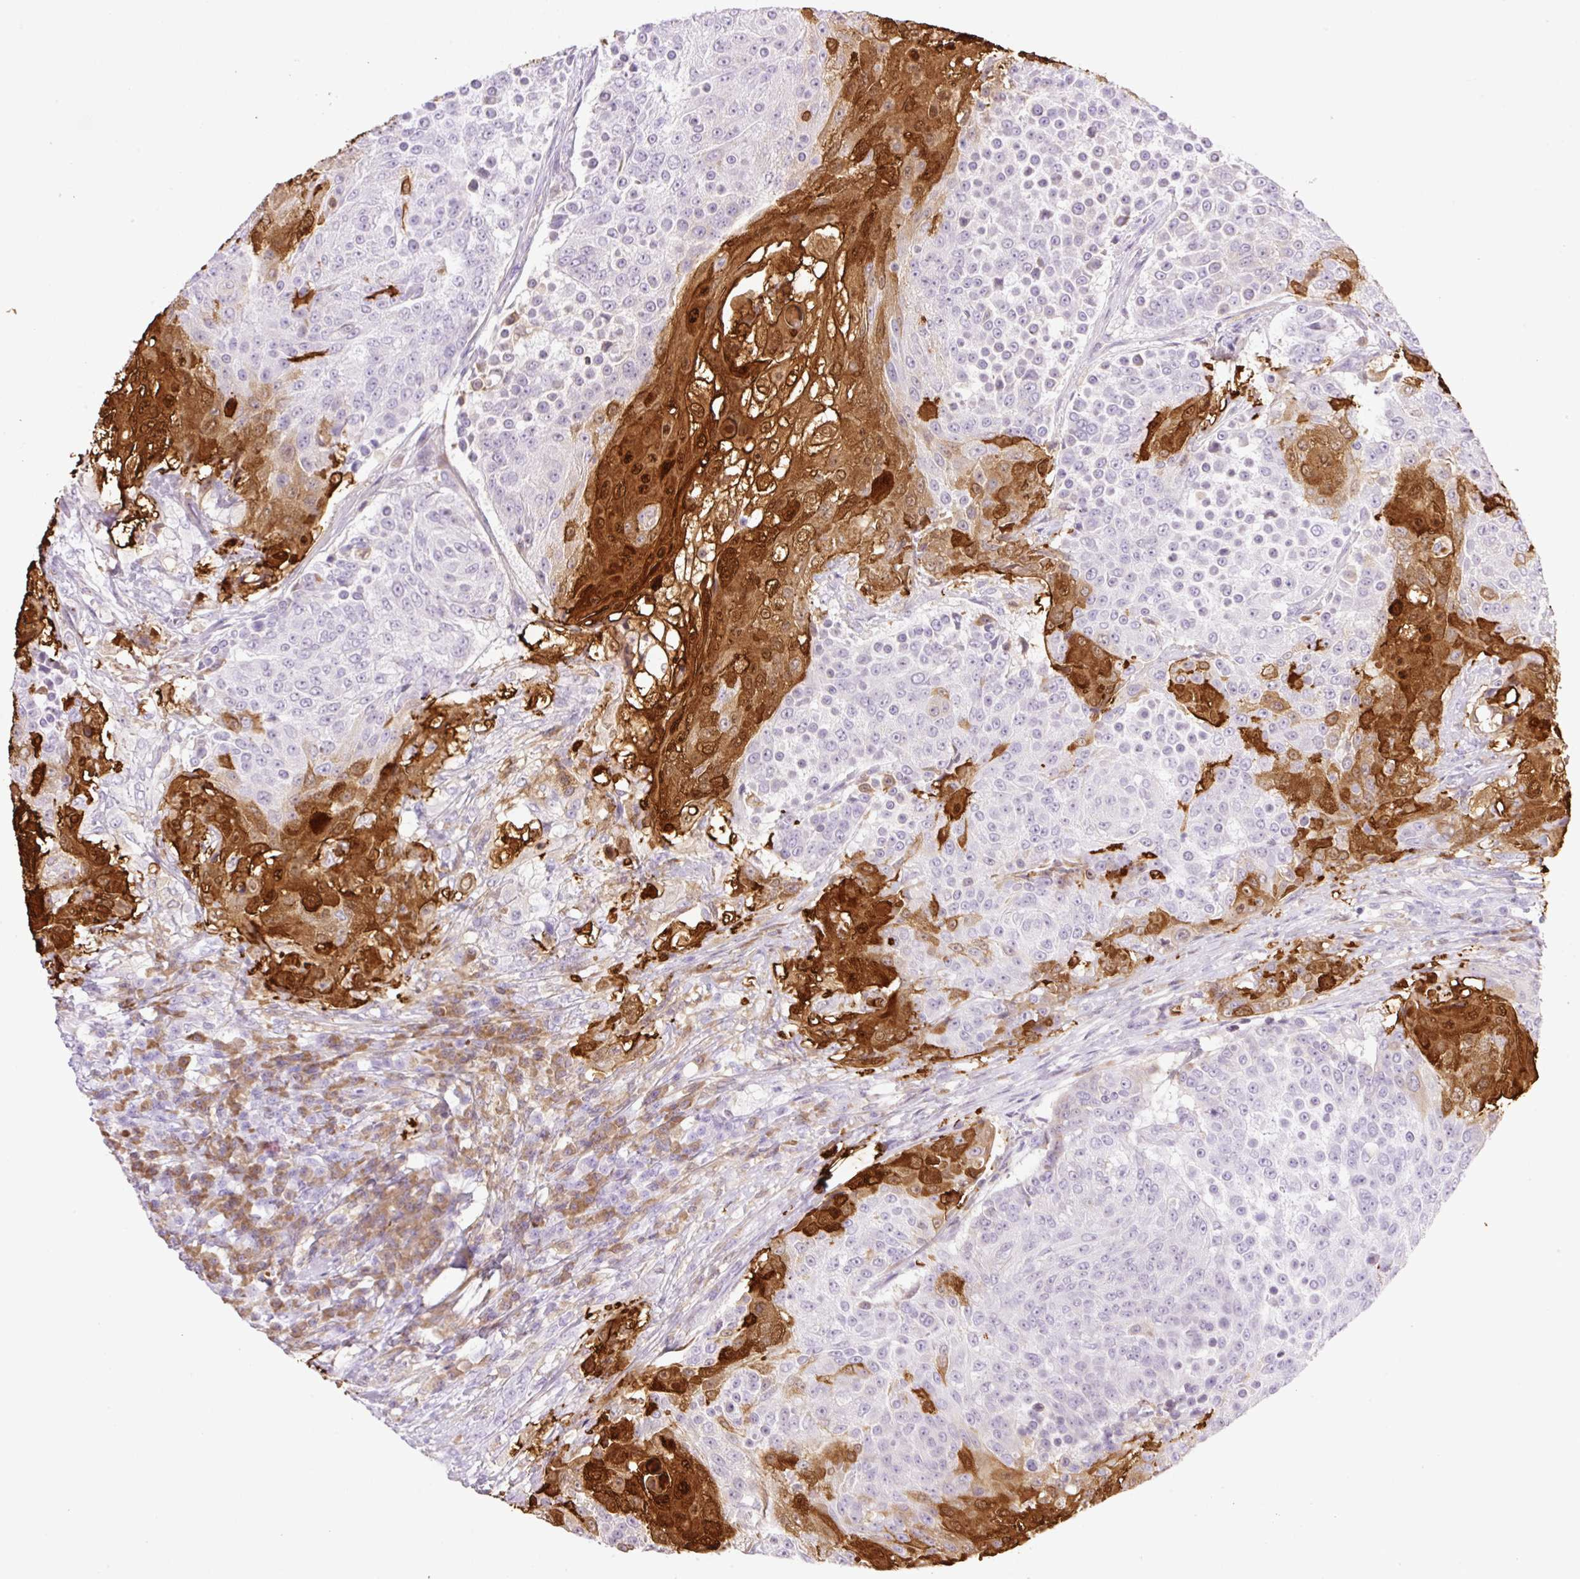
{"staining": {"intensity": "strong", "quantity": "<25%", "location": "cytoplasmic/membranous,nuclear"}, "tissue": "urothelial cancer", "cell_type": "Tumor cells", "image_type": "cancer", "snomed": [{"axis": "morphology", "description": "Urothelial carcinoma, High grade"}, {"axis": "topography", "description": "Urinary bladder"}], "caption": "Immunohistochemistry (IHC) of urothelial cancer shows medium levels of strong cytoplasmic/membranous and nuclear positivity in approximately <25% of tumor cells.", "gene": "SPRR4", "patient": {"sex": "female", "age": 63}}